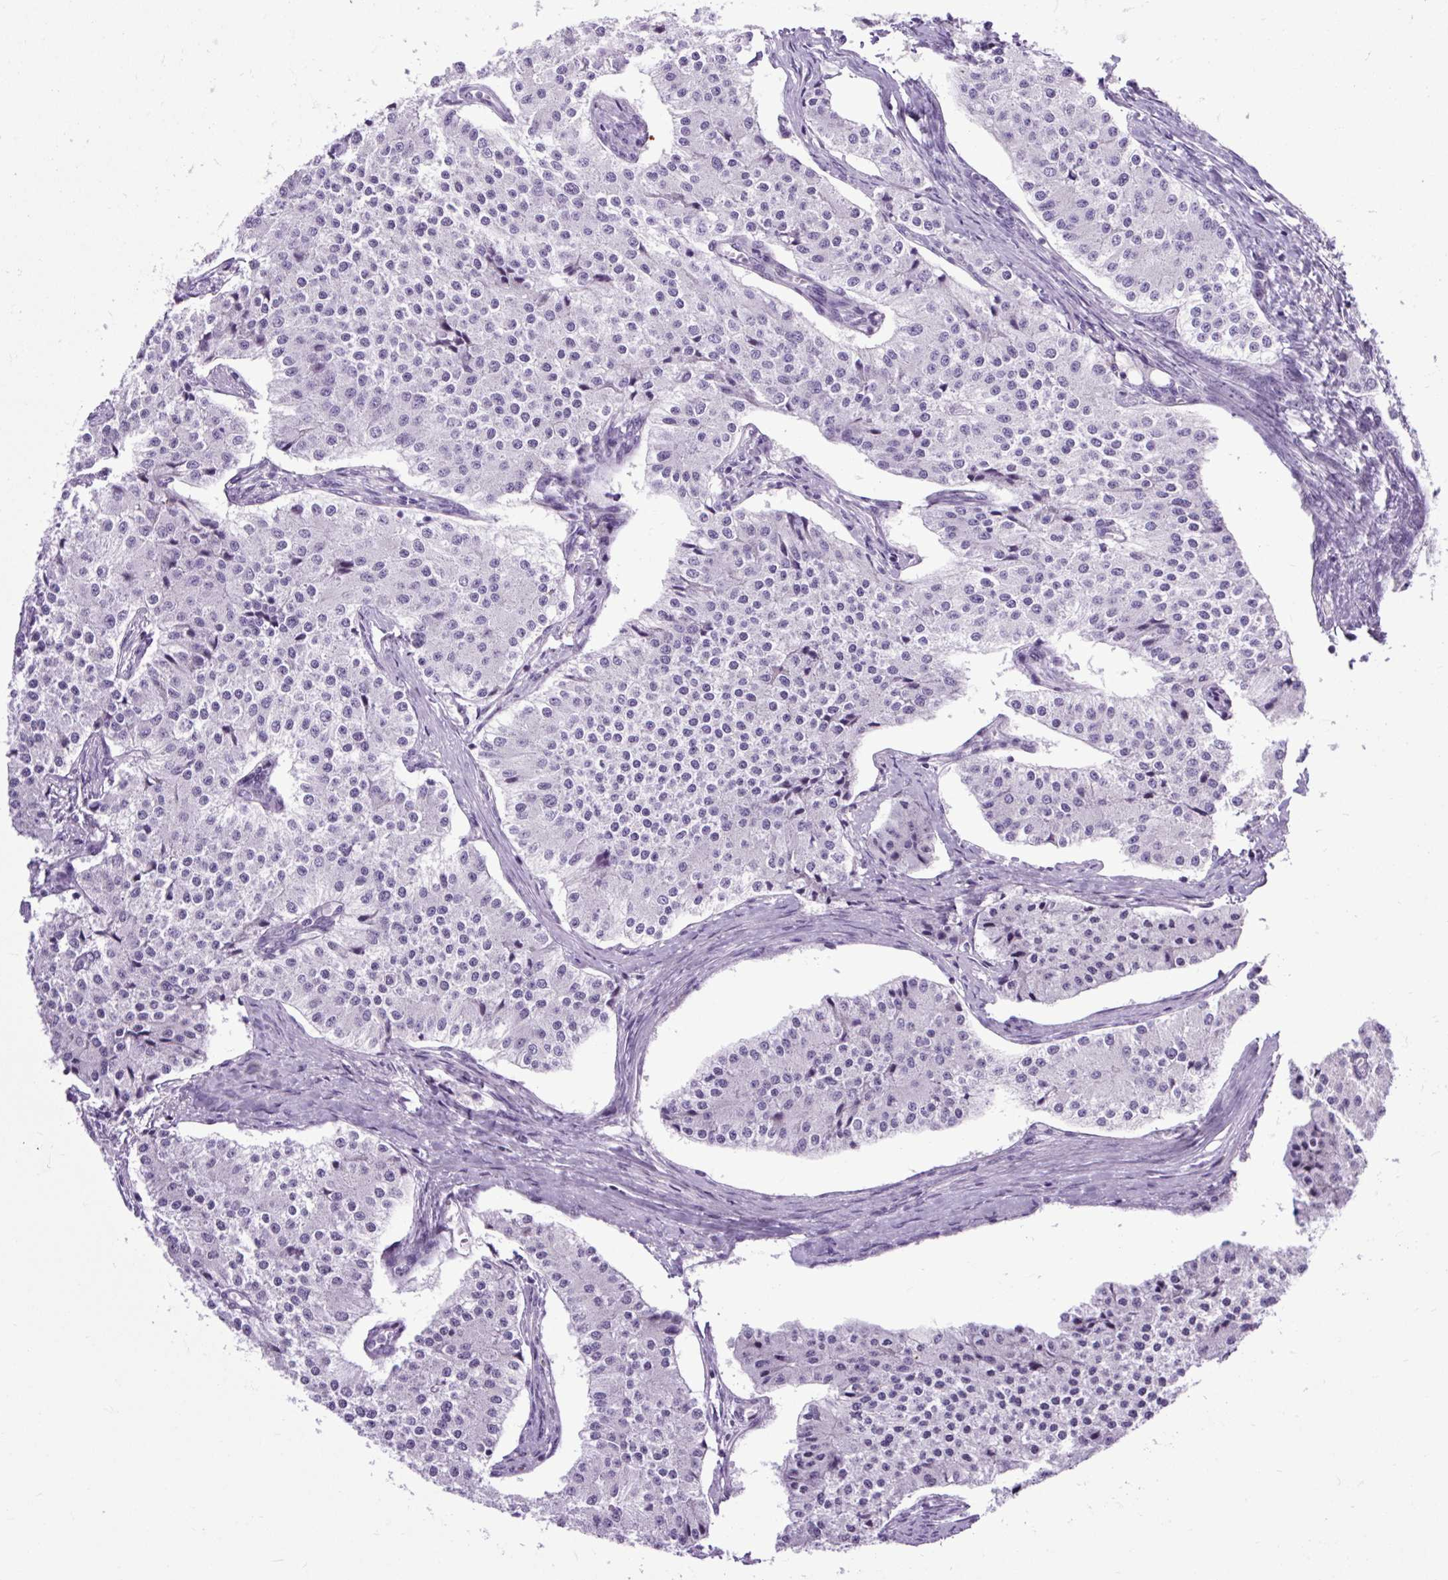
{"staining": {"intensity": "negative", "quantity": "none", "location": "none"}, "tissue": "carcinoid", "cell_type": "Tumor cells", "image_type": "cancer", "snomed": [{"axis": "morphology", "description": "Carcinoid, malignant, NOS"}, {"axis": "topography", "description": "Colon"}], "caption": "Immunohistochemistry (IHC) micrograph of human carcinoid (malignant) stained for a protein (brown), which shows no staining in tumor cells.", "gene": "CLK2", "patient": {"sex": "female", "age": 52}}